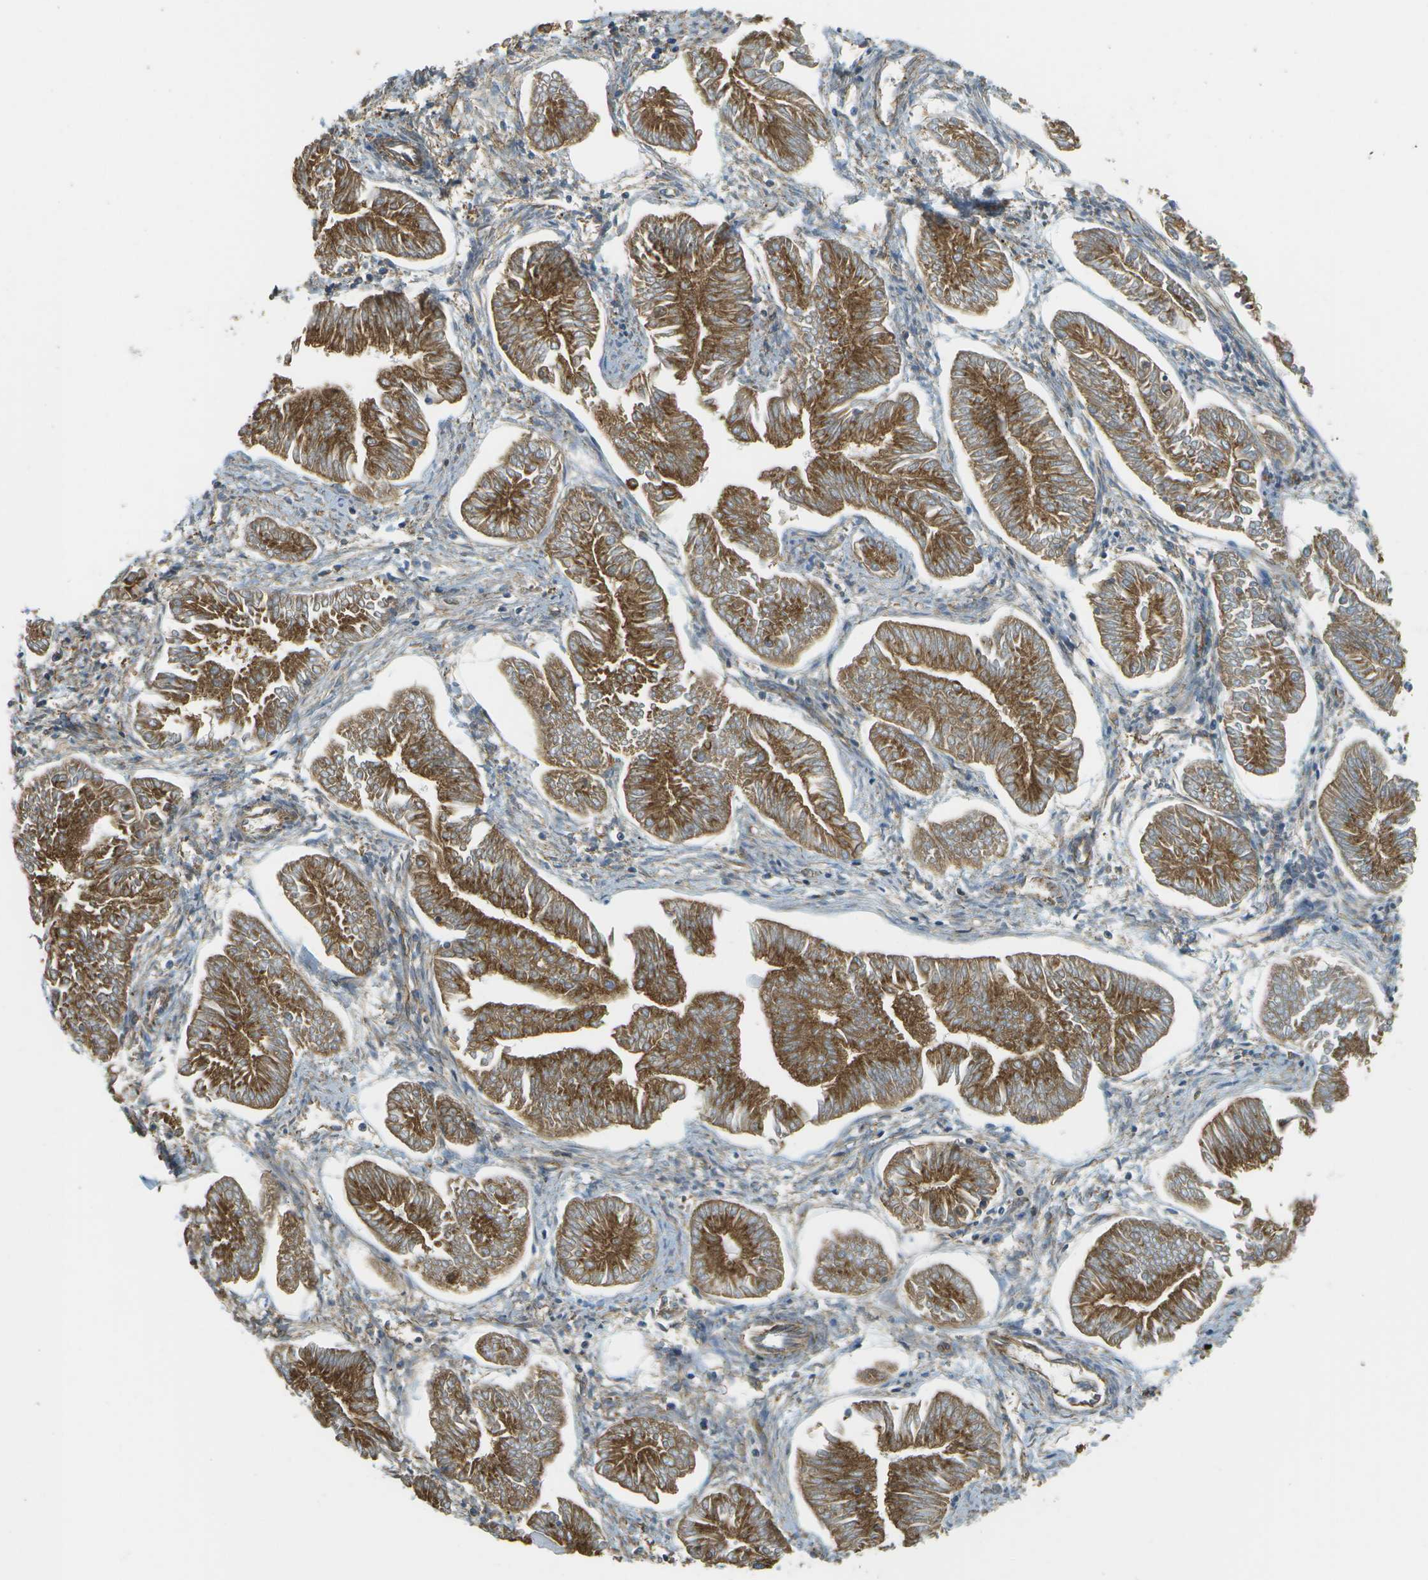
{"staining": {"intensity": "strong", "quantity": ">75%", "location": "cytoplasmic/membranous"}, "tissue": "endometrial cancer", "cell_type": "Tumor cells", "image_type": "cancer", "snomed": [{"axis": "morphology", "description": "Adenocarcinoma, NOS"}, {"axis": "topography", "description": "Endometrium"}], "caption": "Endometrial cancer (adenocarcinoma) stained with a brown dye displays strong cytoplasmic/membranous positive staining in approximately >75% of tumor cells.", "gene": "CLTC", "patient": {"sex": "female", "age": 53}}